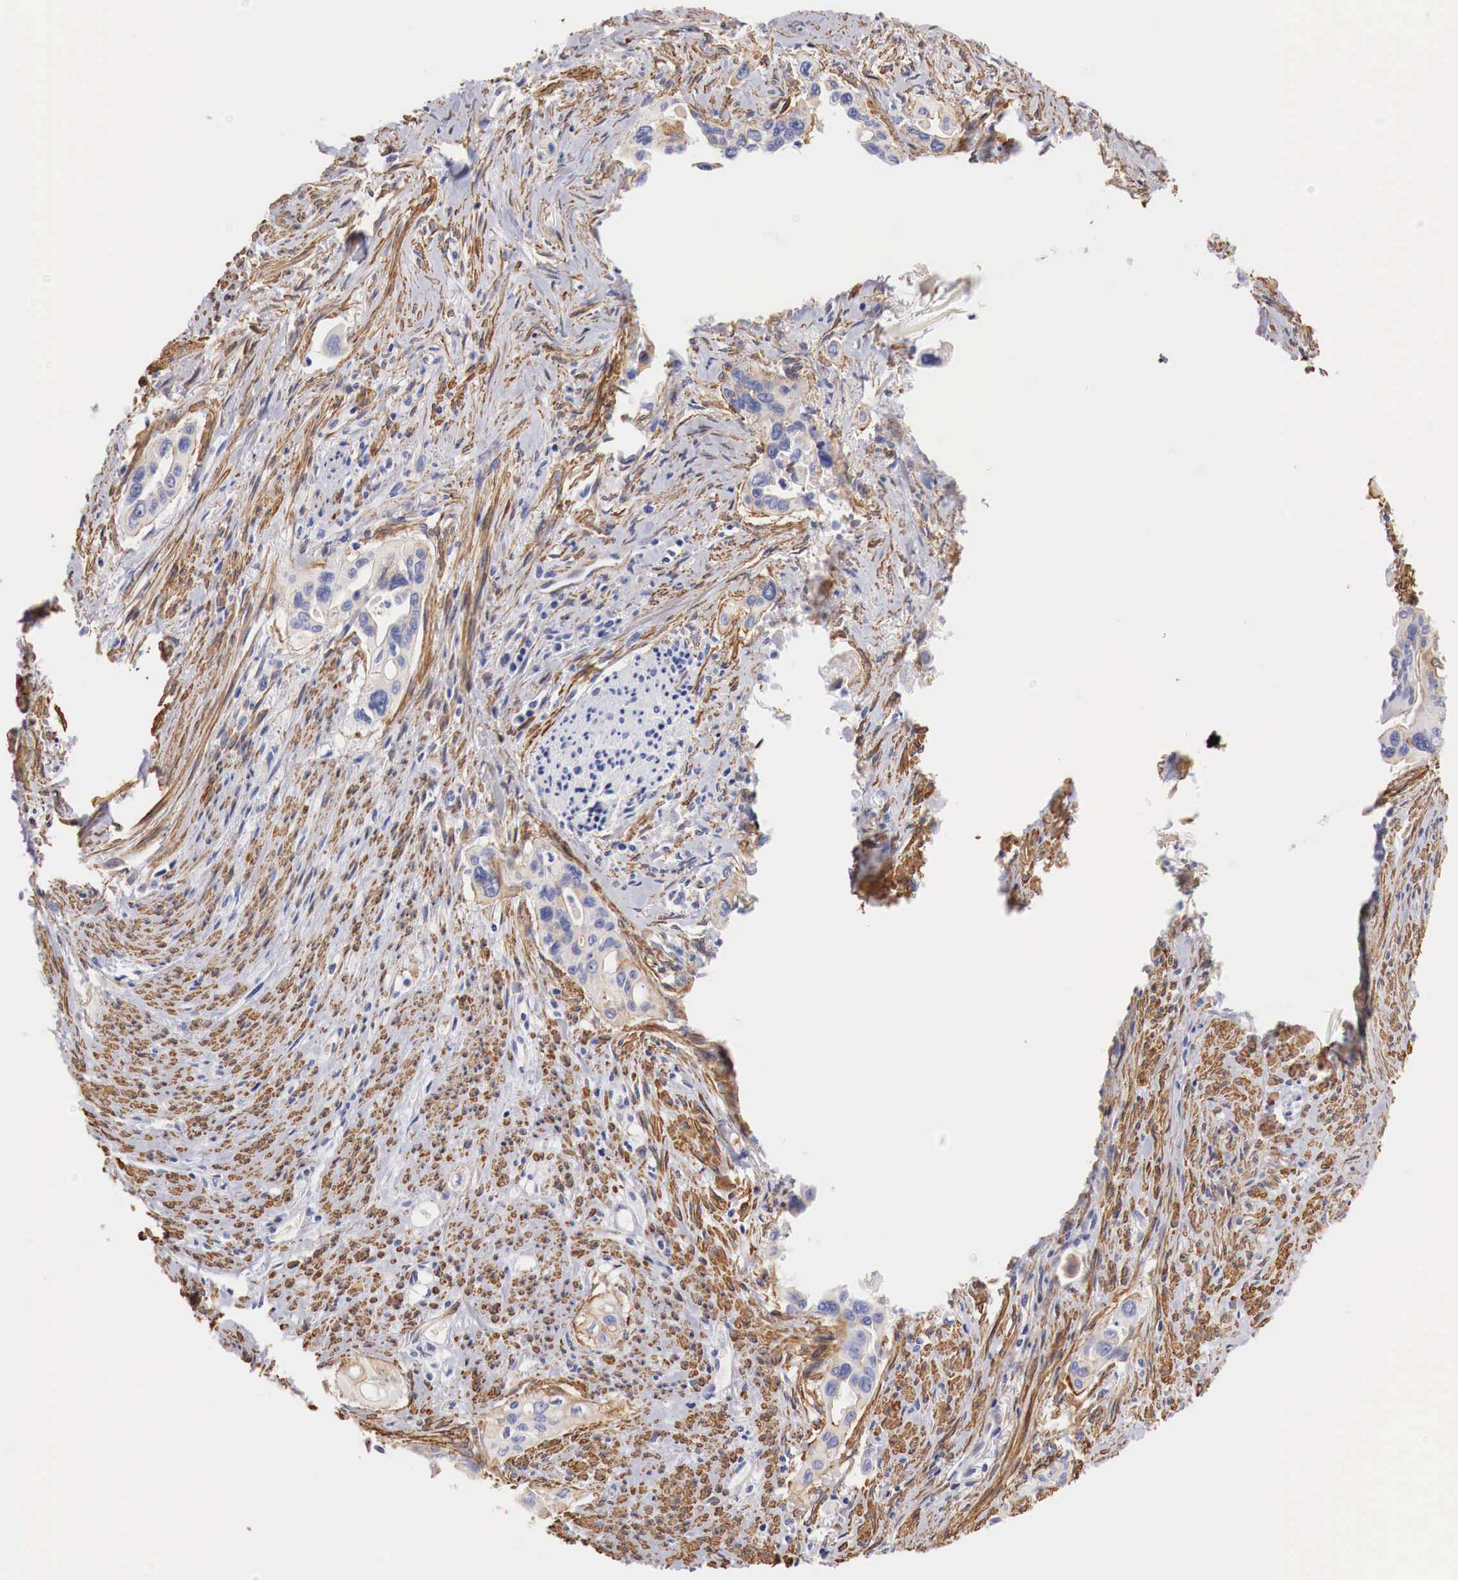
{"staining": {"intensity": "weak", "quantity": "25%-75%", "location": "cytoplasmic/membranous"}, "tissue": "pancreatic cancer", "cell_type": "Tumor cells", "image_type": "cancer", "snomed": [{"axis": "morphology", "description": "Adenocarcinoma, NOS"}, {"axis": "topography", "description": "Pancreas"}], "caption": "There is low levels of weak cytoplasmic/membranous positivity in tumor cells of adenocarcinoma (pancreatic), as demonstrated by immunohistochemical staining (brown color).", "gene": "TPM1", "patient": {"sex": "male", "age": 77}}